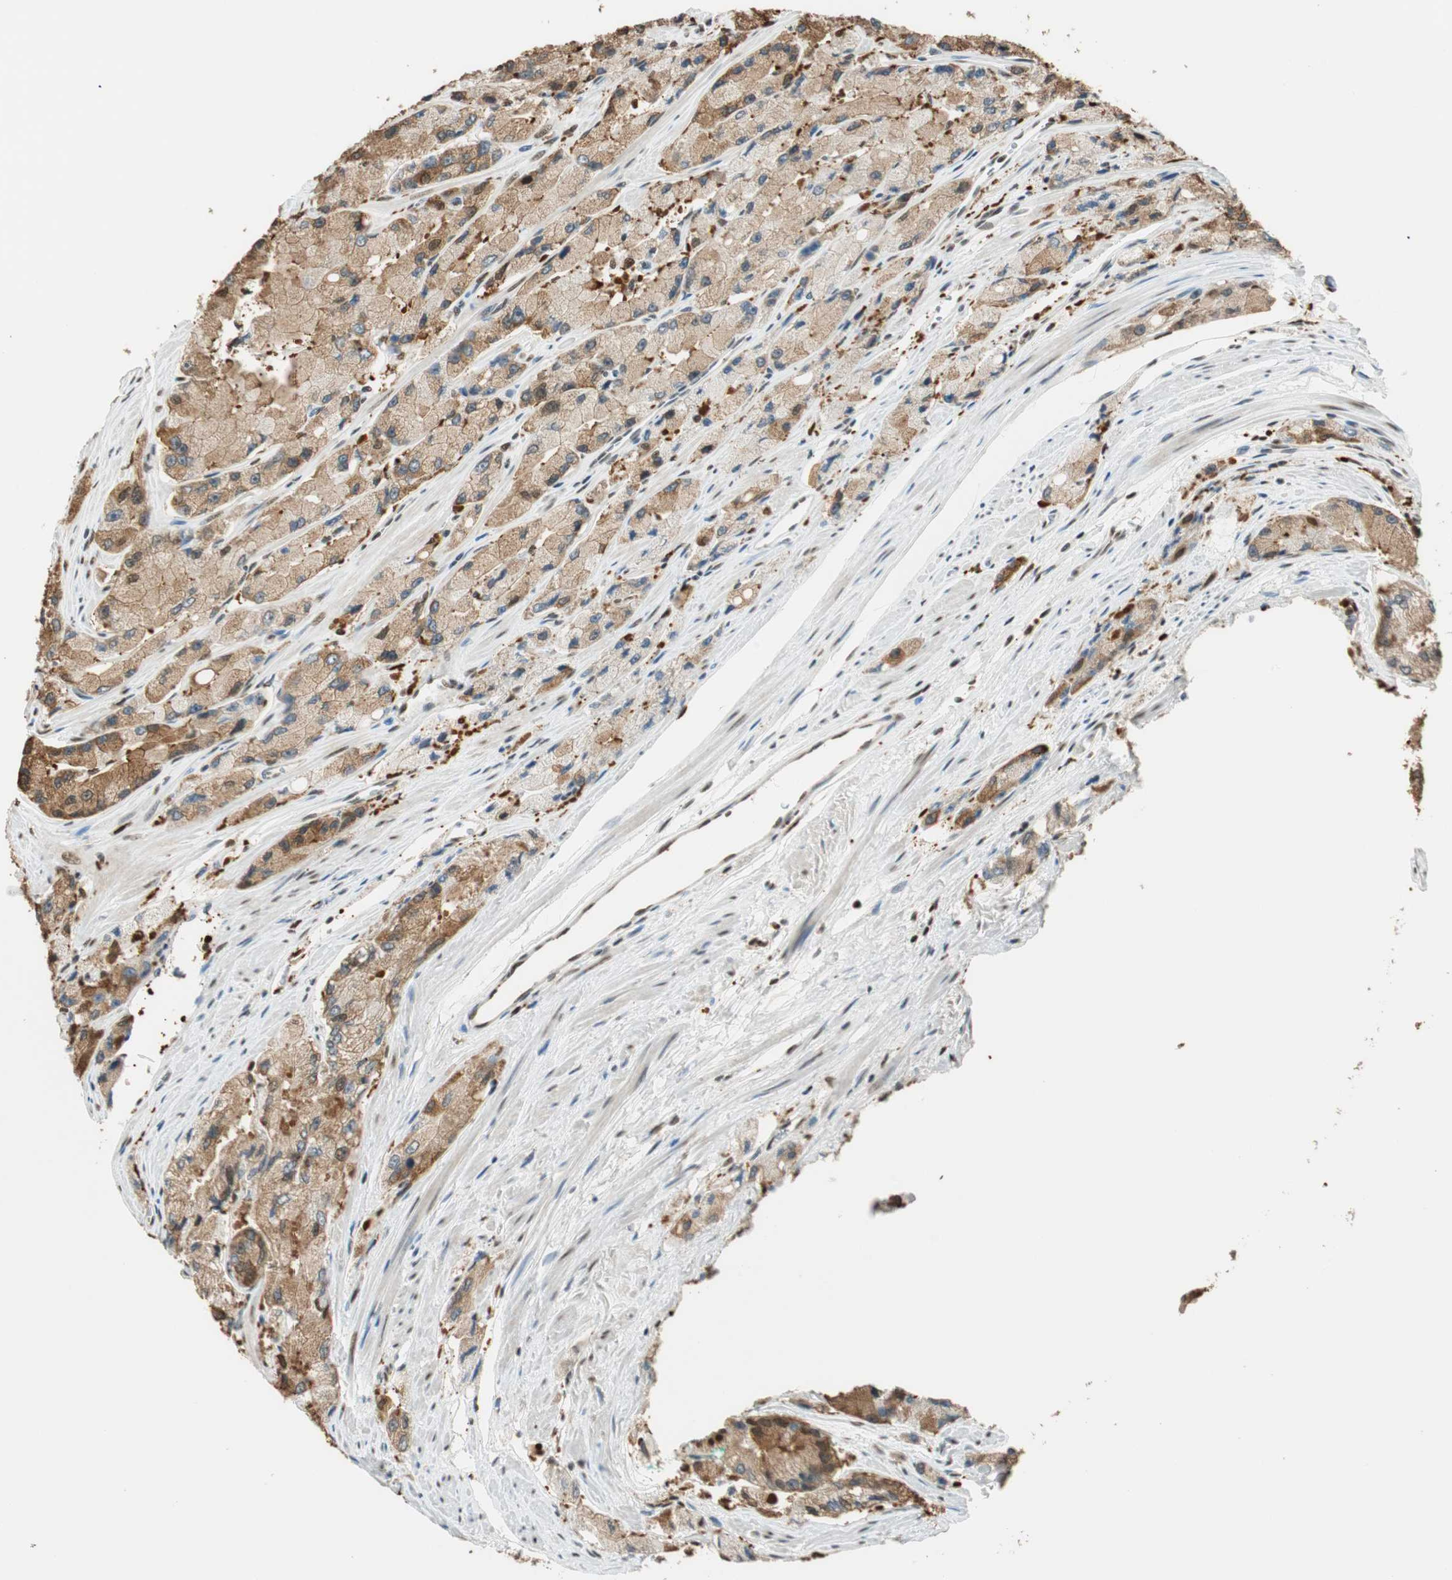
{"staining": {"intensity": "moderate", "quantity": ">75%", "location": "cytoplasmic/membranous,nuclear"}, "tissue": "prostate cancer", "cell_type": "Tumor cells", "image_type": "cancer", "snomed": [{"axis": "morphology", "description": "Adenocarcinoma, High grade"}, {"axis": "topography", "description": "Prostate"}], "caption": "High-grade adenocarcinoma (prostate) stained with a brown dye displays moderate cytoplasmic/membranous and nuclear positive positivity in approximately >75% of tumor cells.", "gene": "FANCG", "patient": {"sex": "male", "age": 58}}